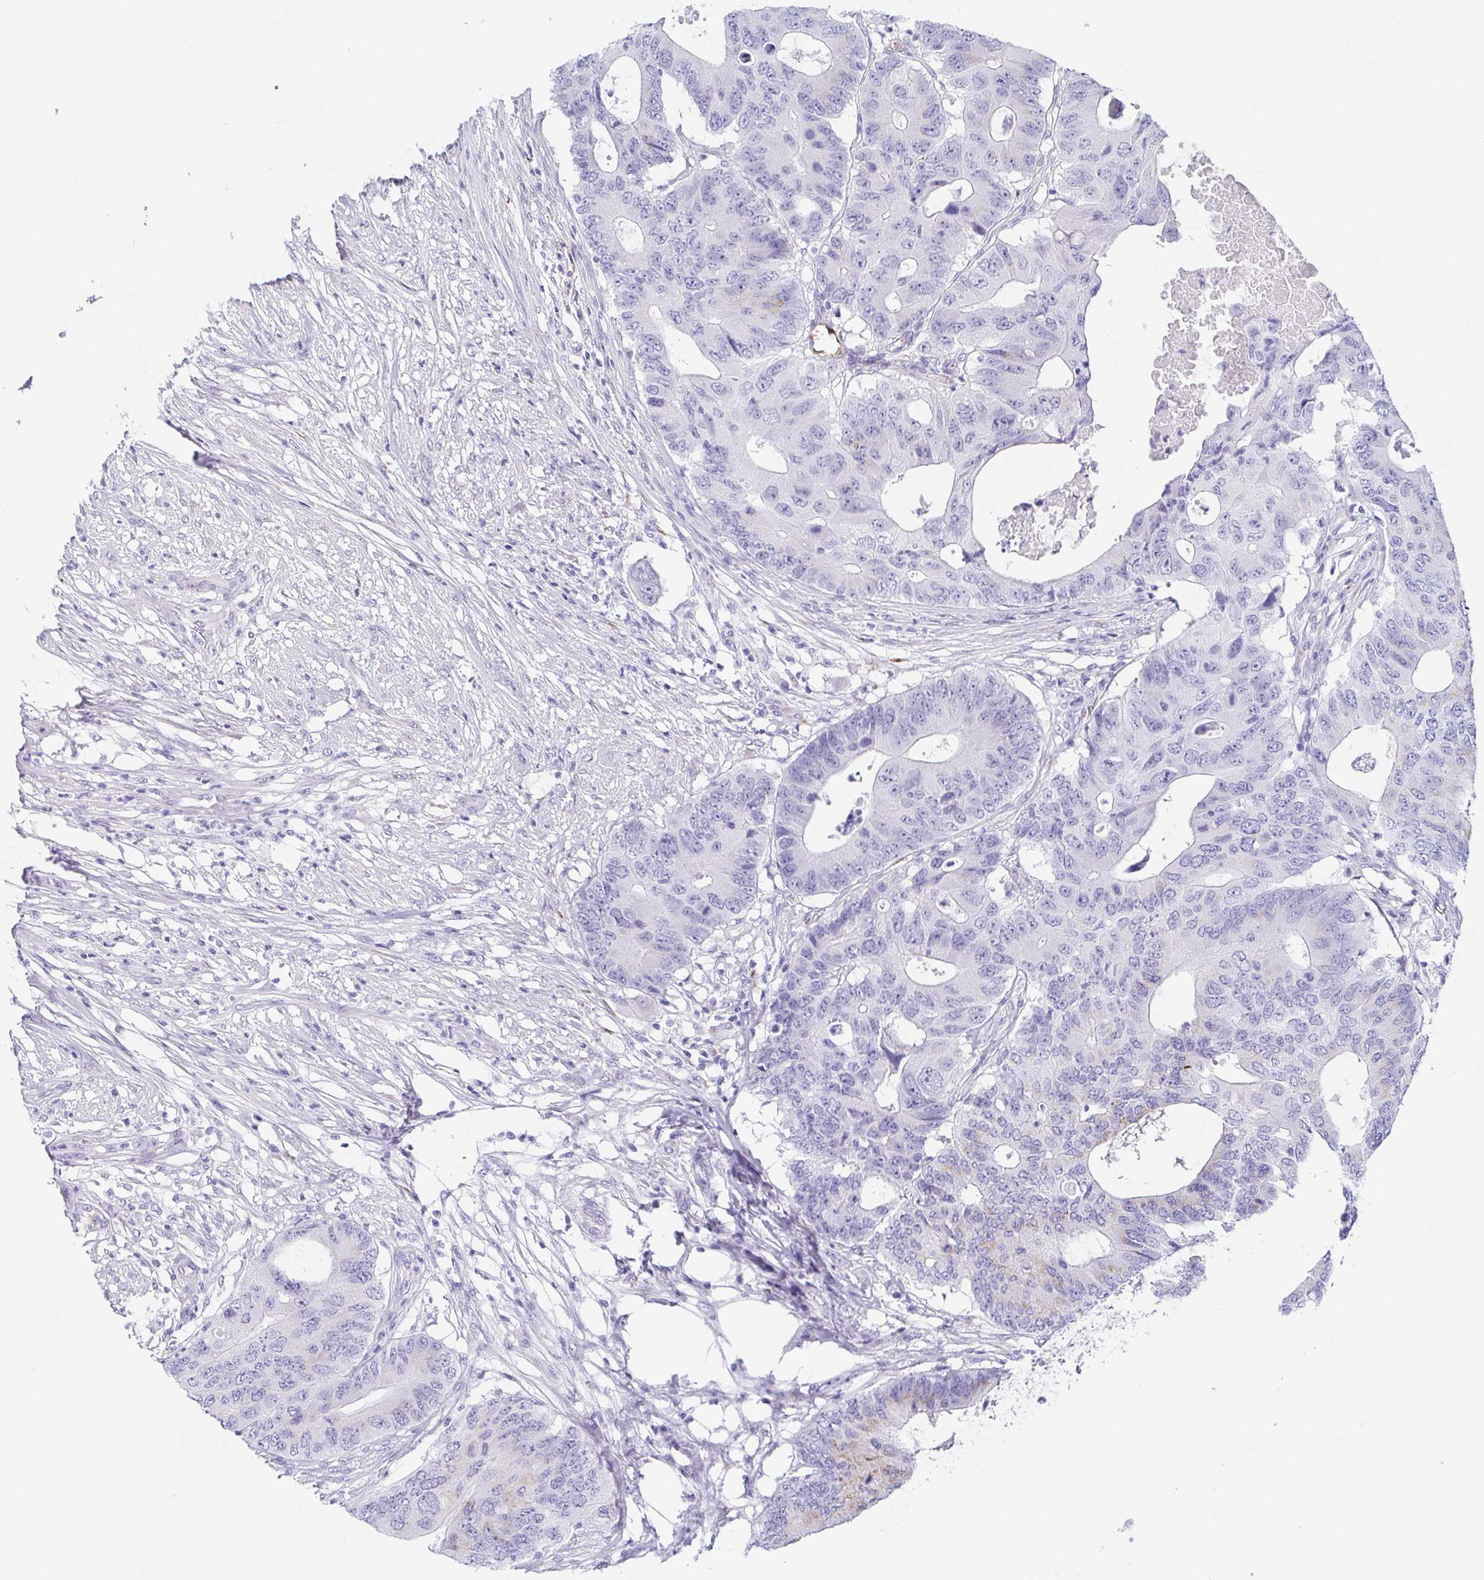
{"staining": {"intensity": "weak", "quantity": "<25%", "location": "cytoplasmic/membranous"}, "tissue": "colorectal cancer", "cell_type": "Tumor cells", "image_type": "cancer", "snomed": [{"axis": "morphology", "description": "Adenocarcinoma, NOS"}, {"axis": "topography", "description": "Colon"}], "caption": "This is an immunohistochemistry (IHC) histopathology image of colorectal adenocarcinoma. There is no staining in tumor cells.", "gene": "LDLRAD1", "patient": {"sex": "male", "age": 71}}